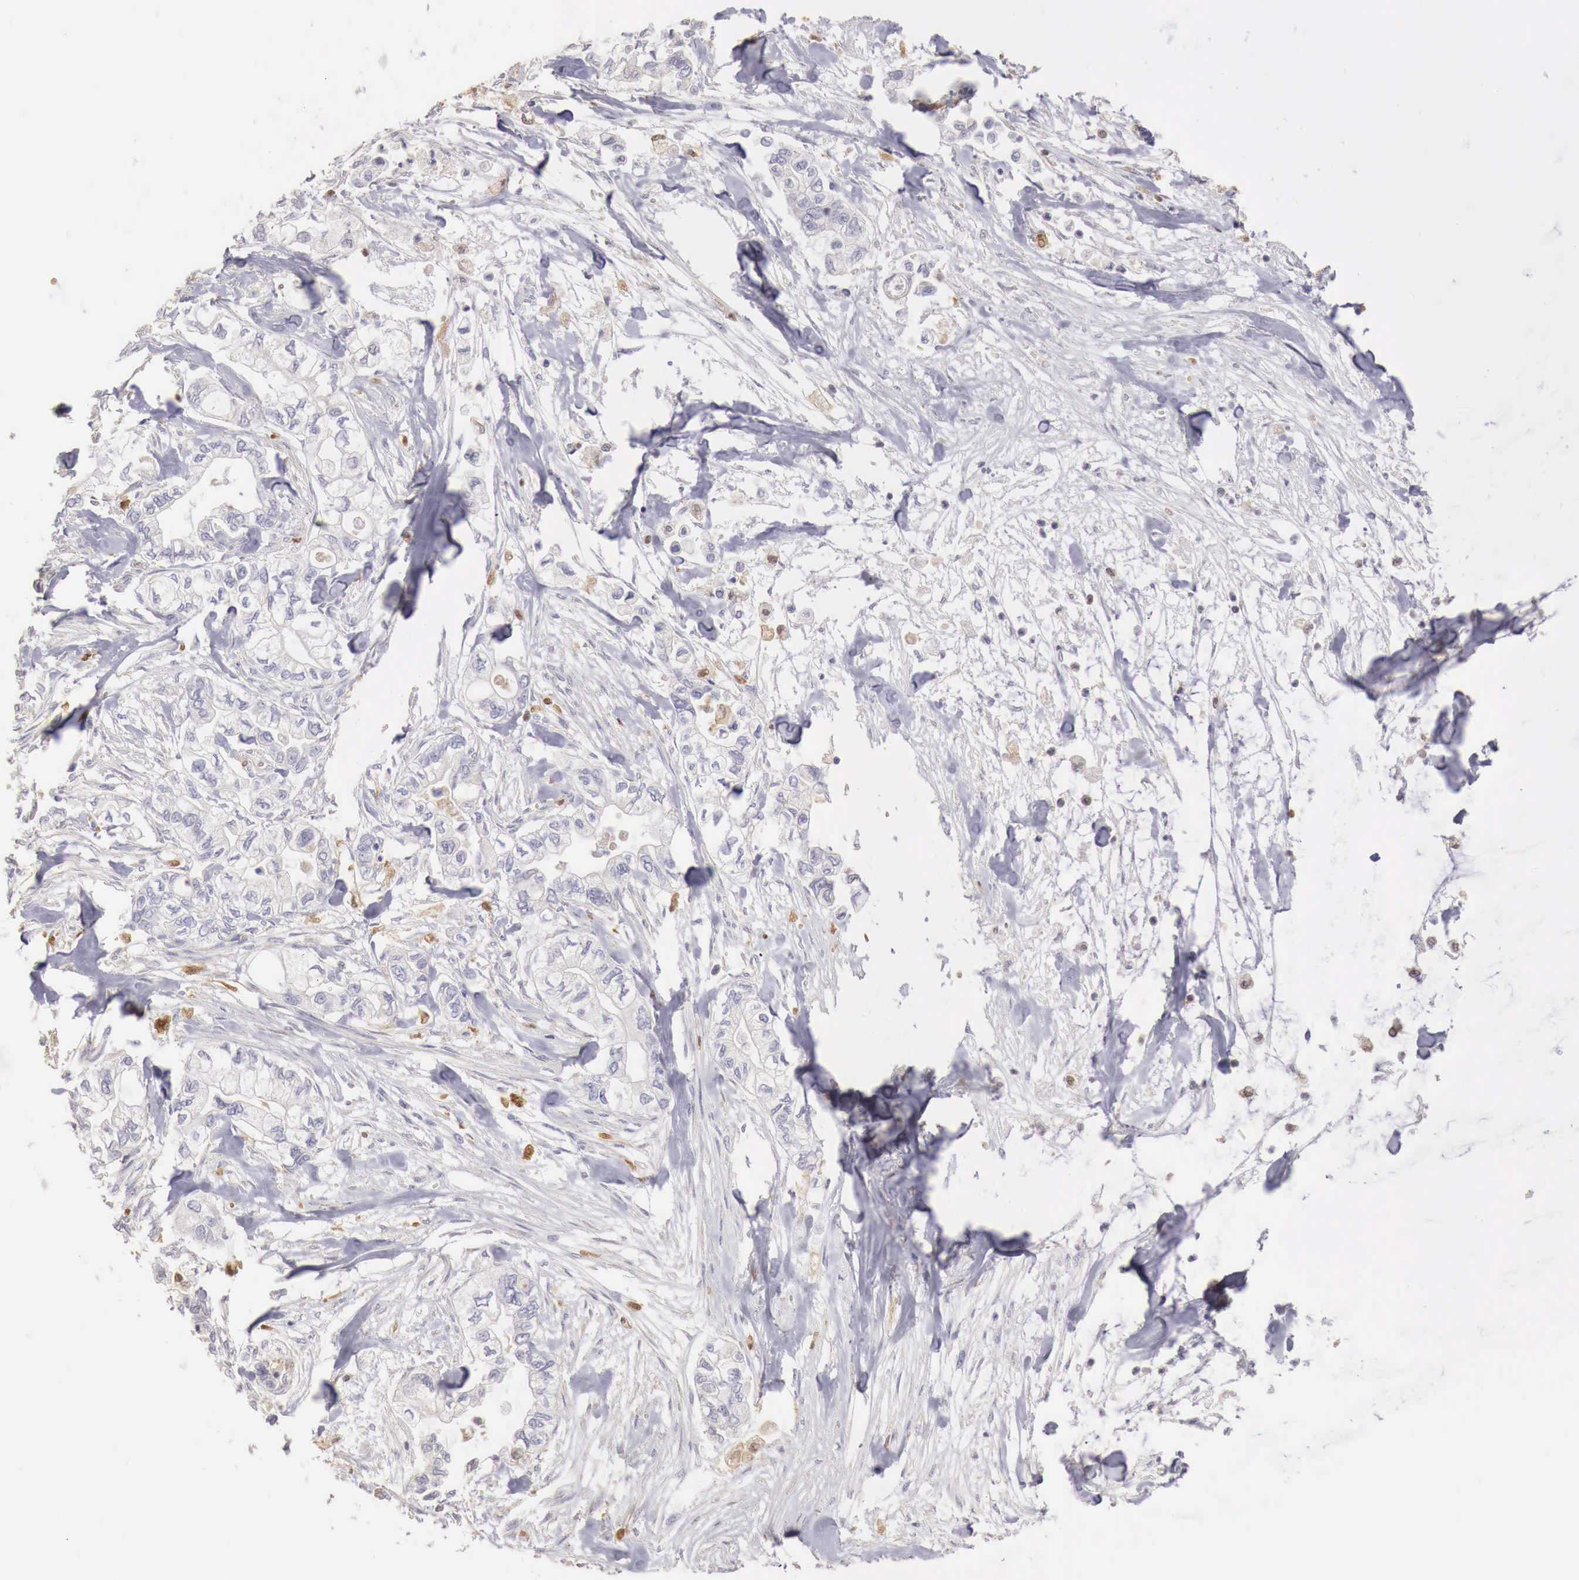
{"staining": {"intensity": "negative", "quantity": "none", "location": "none"}, "tissue": "pancreatic cancer", "cell_type": "Tumor cells", "image_type": "cancer", "snomed": [{"axis": "morphology", "description": "Adenocarcinoma, NOS"}, {"axis": "topography", "description": "Pancreas"}], "caption": "This is an immunohistochemistry (IHC) micrograph of human pancreatic cancer (adenocarcinoma). There is no positivity in tumor cells.", "gene": "RENBP", "patient": {"sex": "male", "age": 79}}